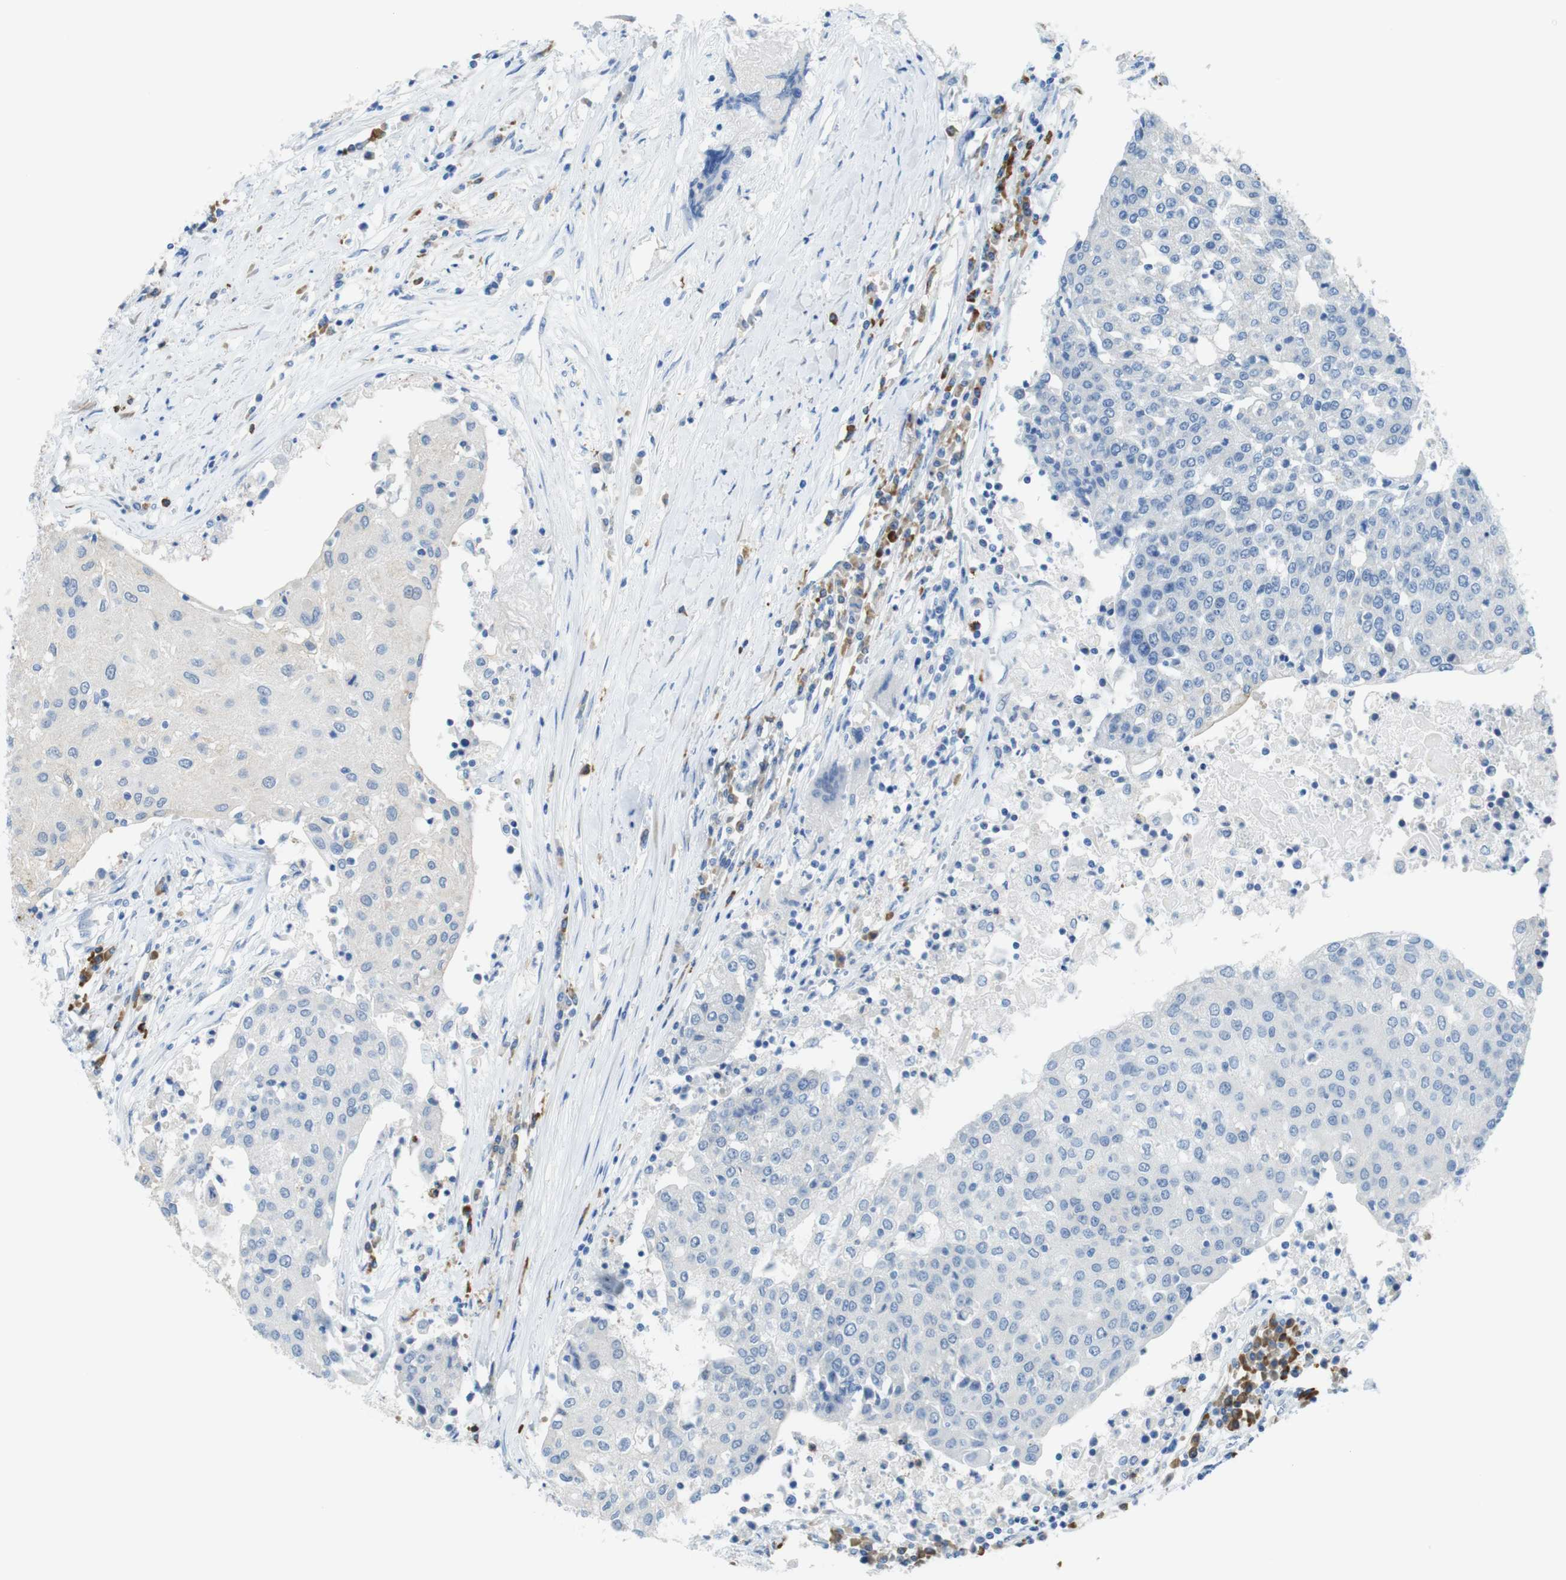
{"staining": {"intensity": "negative", "quantity": "none", "location": "none"}, "tissue": "urothelial cancer", "cell_type": "Tumor cells", "image_type": "cancer", "snomed": [{"axis": "morphology", "description": "Urothelial carcinoma, High grade"}, {"axis": "topography", "description": "Urinary bladder"}], "caption": "An immunohistochemistry (IHC) histopathology image of urothelial cancer is shown. There is no staining in tumor cells of urothelial cancer.", "gene": "CLMN", "patient": {"sex": "female", "age": 85}}